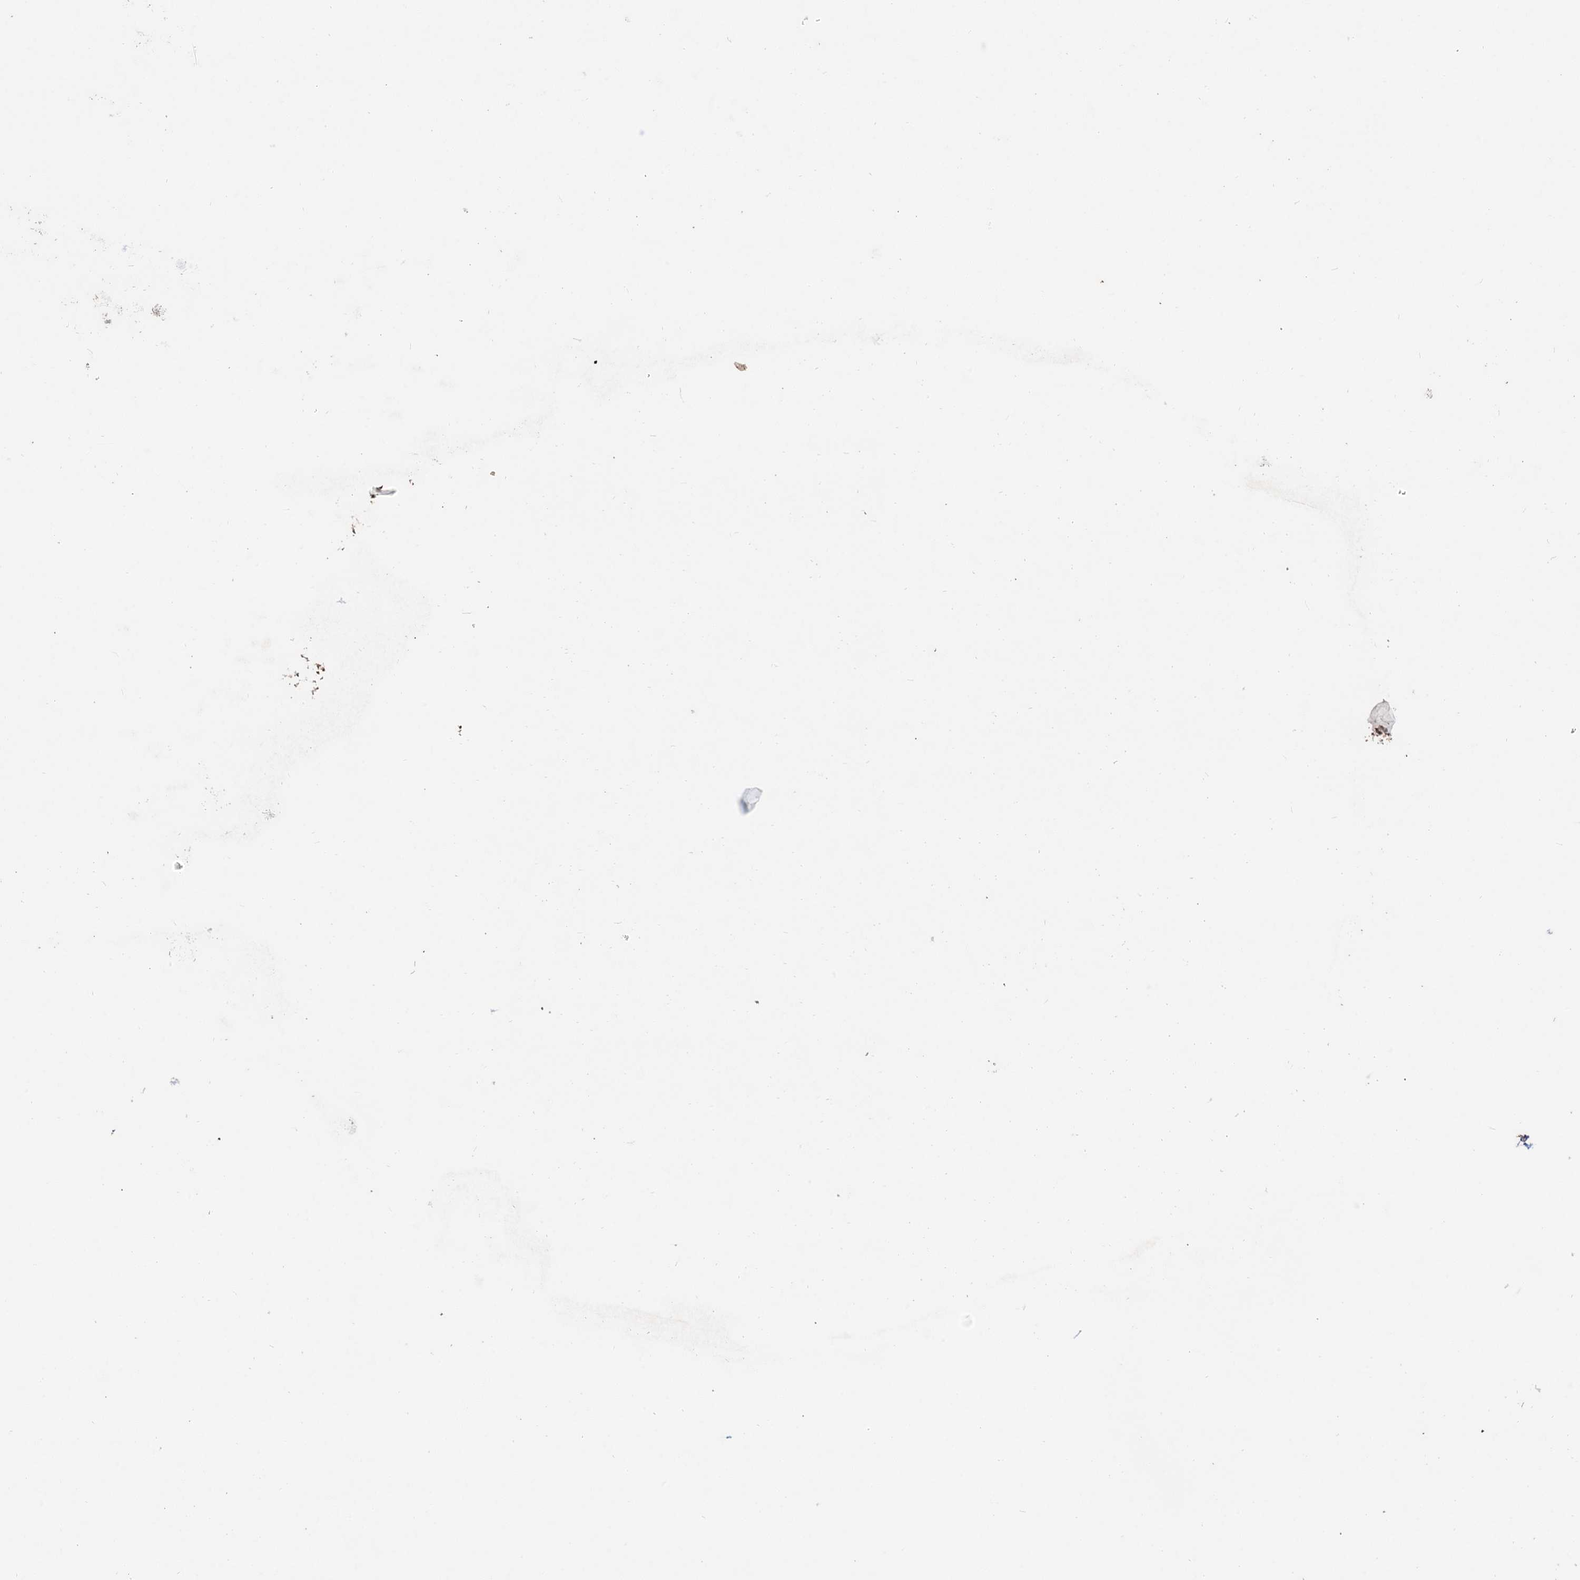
{"staining": {"intensity": "moderate", "quantity": ">75%", "location": "cytoplasmic/membranous"}, "tissue": "liver cancer", "cell_type": "Tumor cells", "image_type": "cancer", "snomed": [{"axis": "morphology", "description": "Normal tissue, NOS"}, {"axis": "morphology", "description": "Cholangiocarcinoma"}, {"axis": "topography", "description": "Liver"}, {"axis": "topography", "description": "Peripheral nerve tissue"}], "caption": "Cholangiocarcinoma (liver) stained for a protein shows moderate cytoplasmic/membranous positivity in tumor cells. (IHC, brightfield microscopy, high magnification).", "gene": "DEXI", "patient": {"sex": "female", "age": 73}}